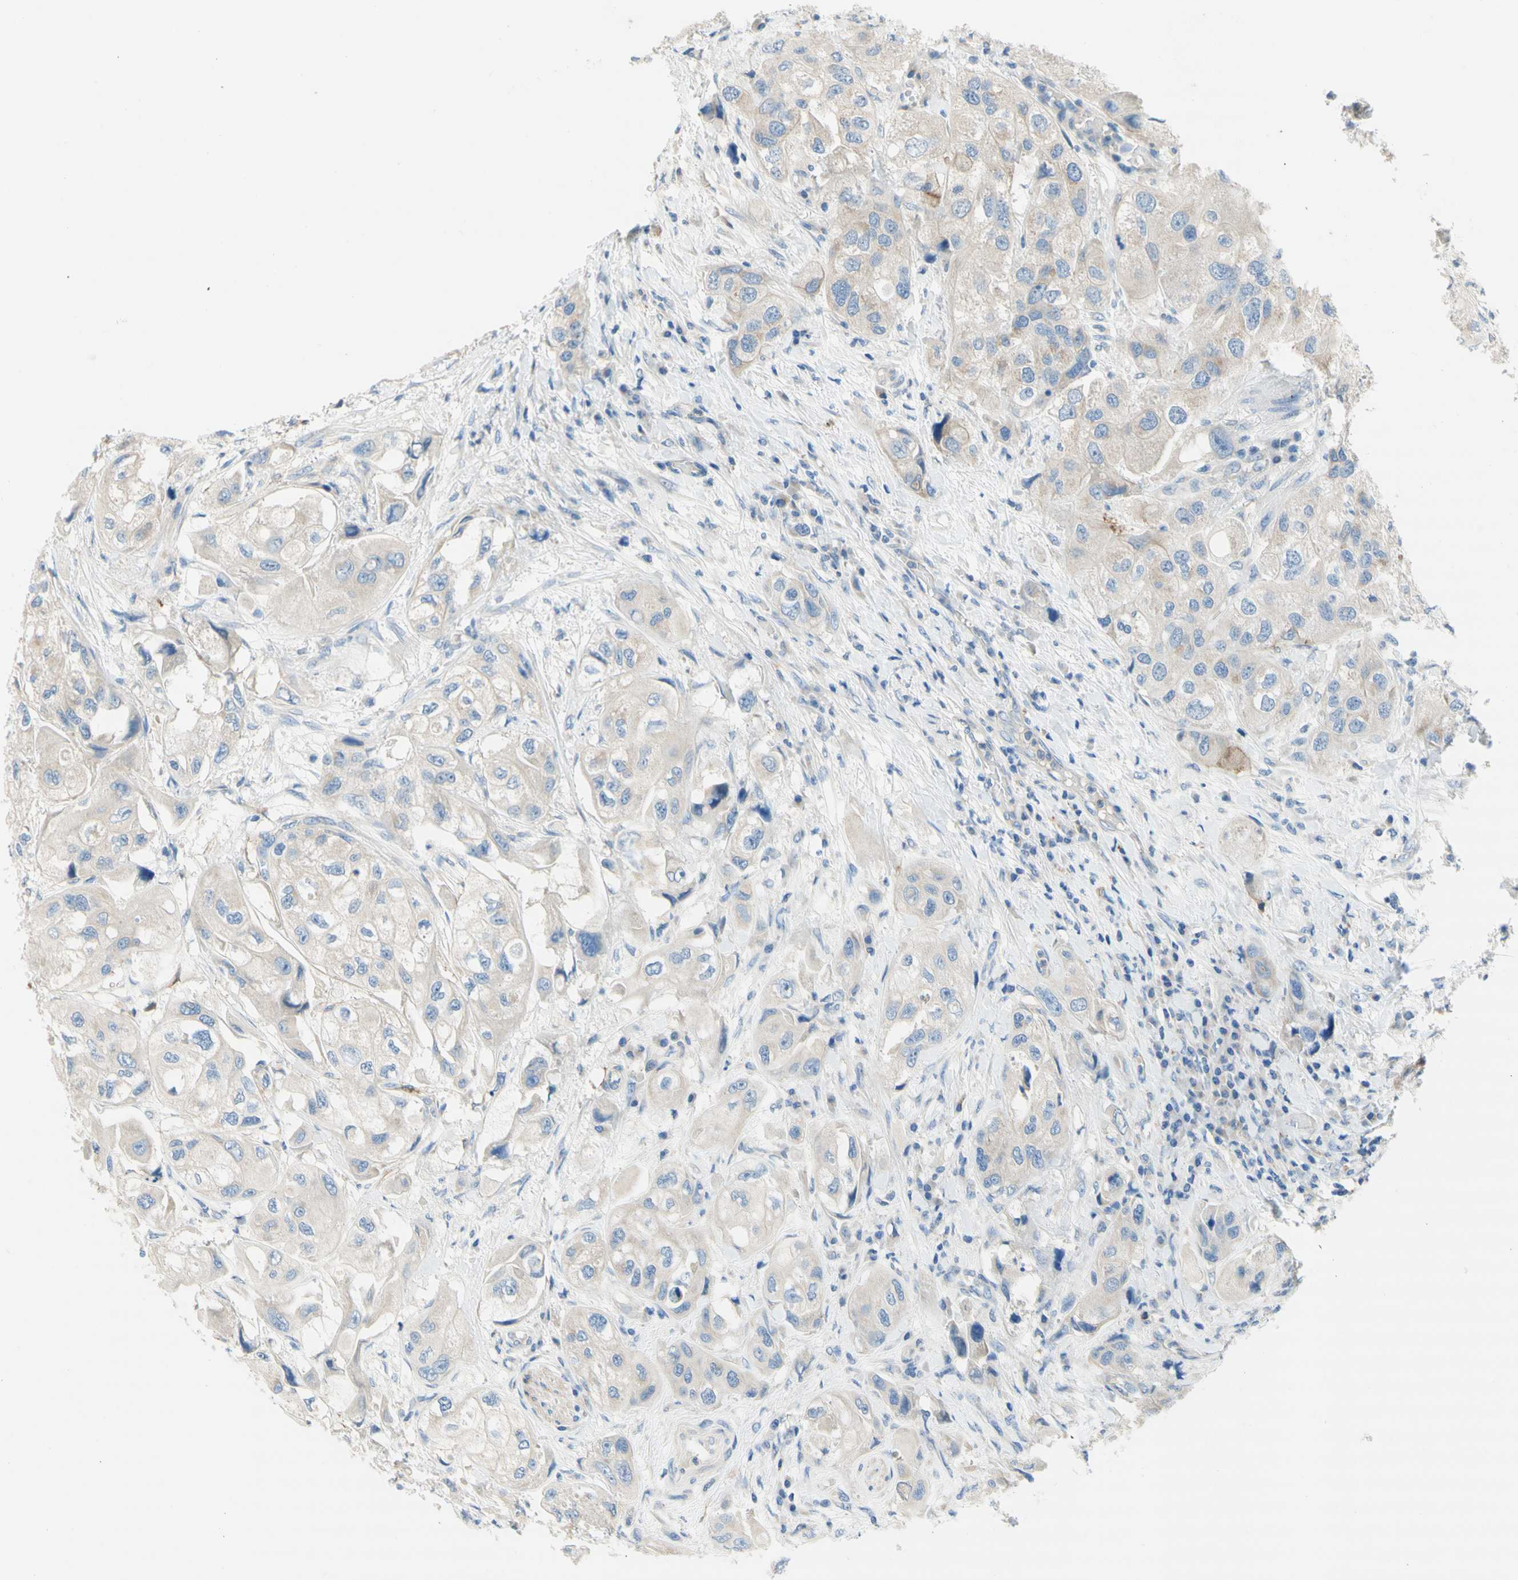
{"staining": {"intensity": "weak", "quantity": ">75%", "location": "cytoplasmic/membranous"}, "tissue": "urothelial cancer", "cell_type": "Tumor cells", "image_type": "cancer", "snomed": [{"axis": "morphology", "description": "Urothelial carcinoma, High grade"}, {"axis": "topography", "description": "Urinary bladder"}], "caption": "Urothelial cancer stained with IHC demonstrates weak cytoplasmic/membranous positivity in approximately >75% of tumor cells.", "gene": "F3", "patient": {"sex": "female", "age": 64}}